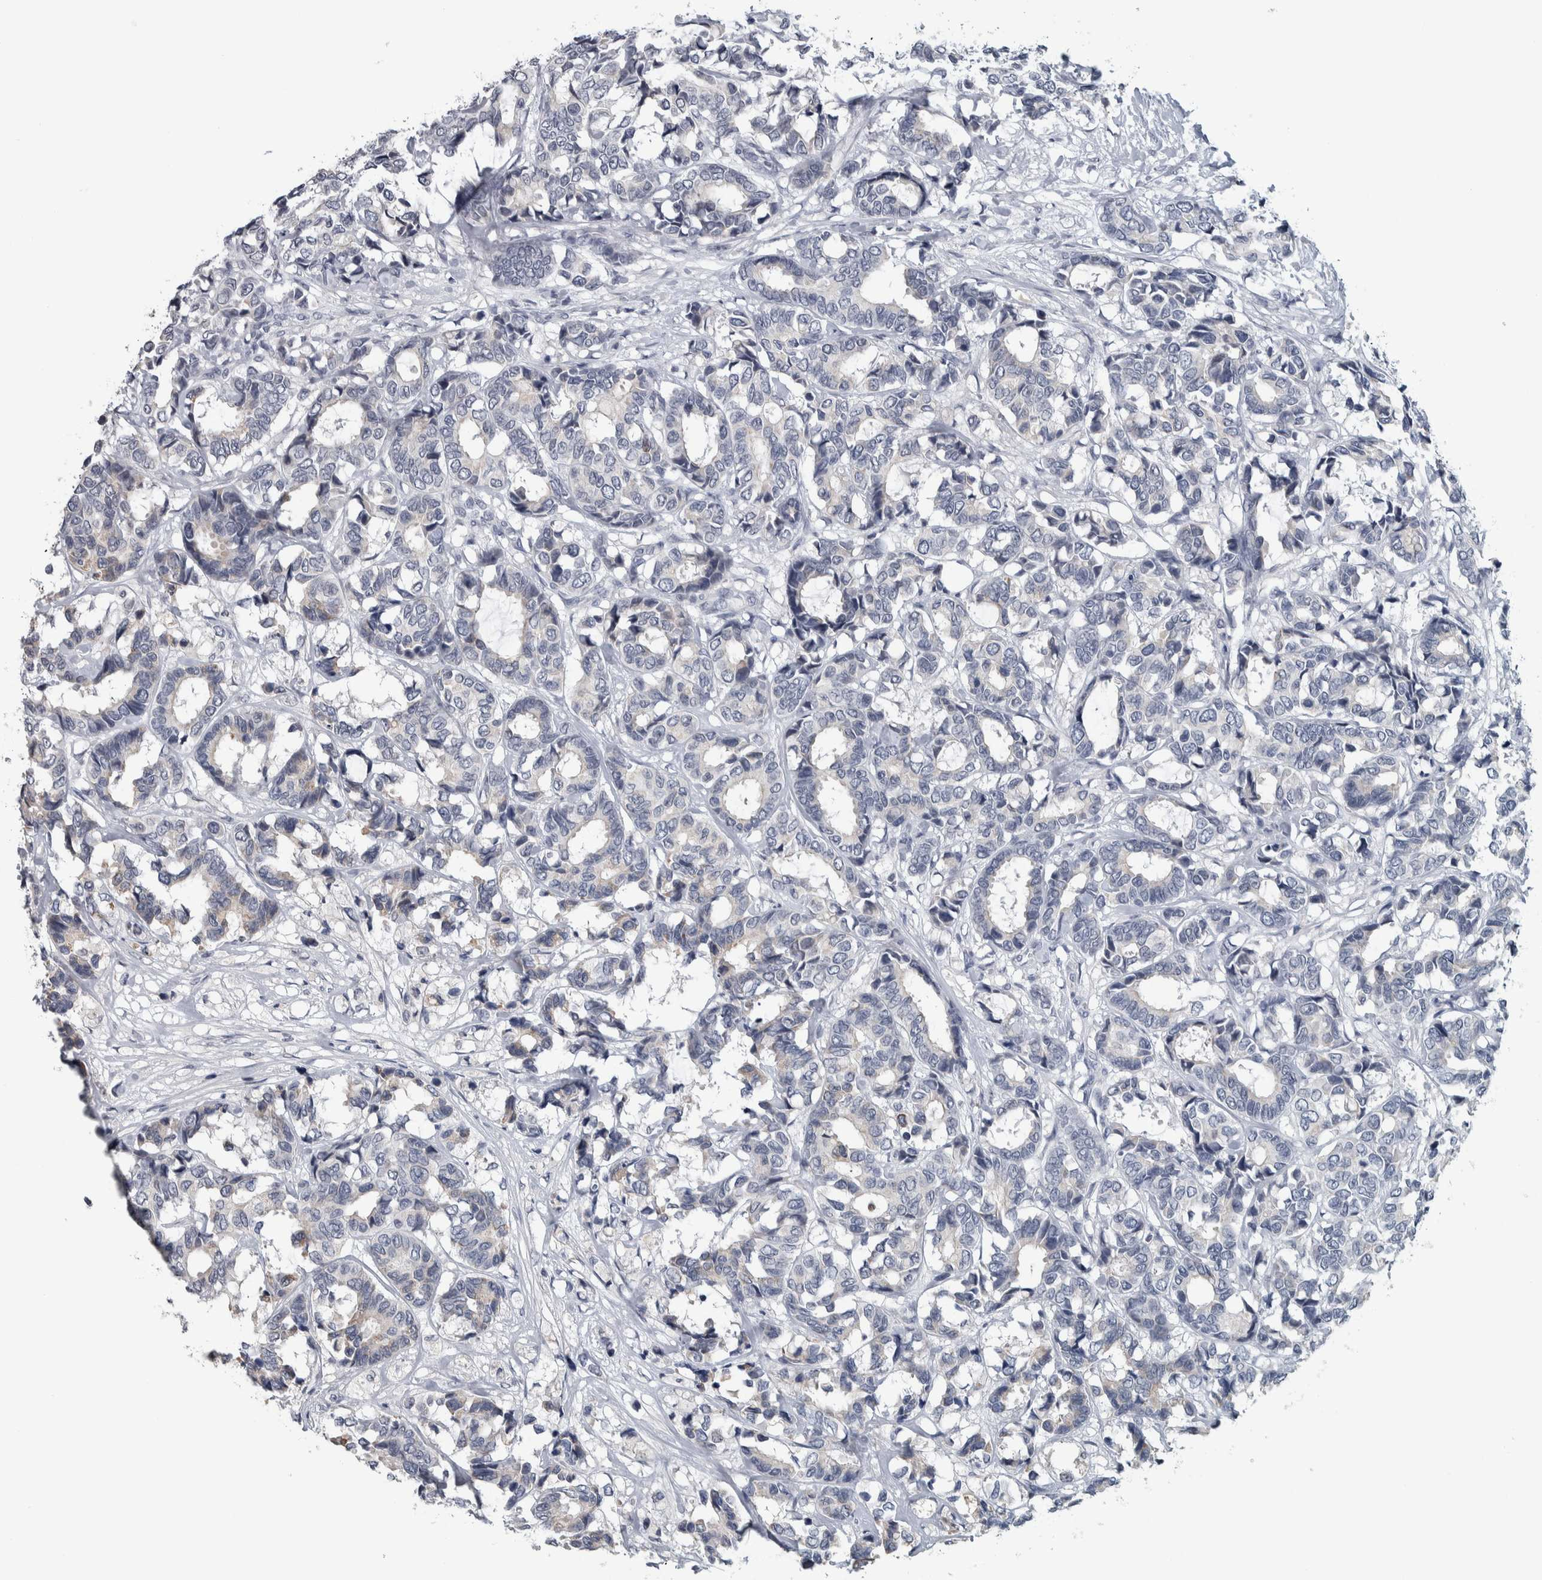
{"staining": {"intensity": "weak", "quantity": "<25%", "location": "cytoplasmic/membranous"}, "tissue": "breast cancer", "cell_type": "Tumor cells", "image_type": "cancer", "snomed": [{"axis": "morphology", "description": "Duct carcinoma"}, {"axis": "topography", "description": "Breast"}], "caption": "High magnification brightfield microscopy of breast cancer (invasive ductal carcinoma) stained with DAB (3,3'-diaminobenzidine) (brown) and counterstained with hematoxylin (blue): tumor cells show no significant positivity.", "gene": "CAVIN4", "patient": {"sex": "female", "age": 87}}